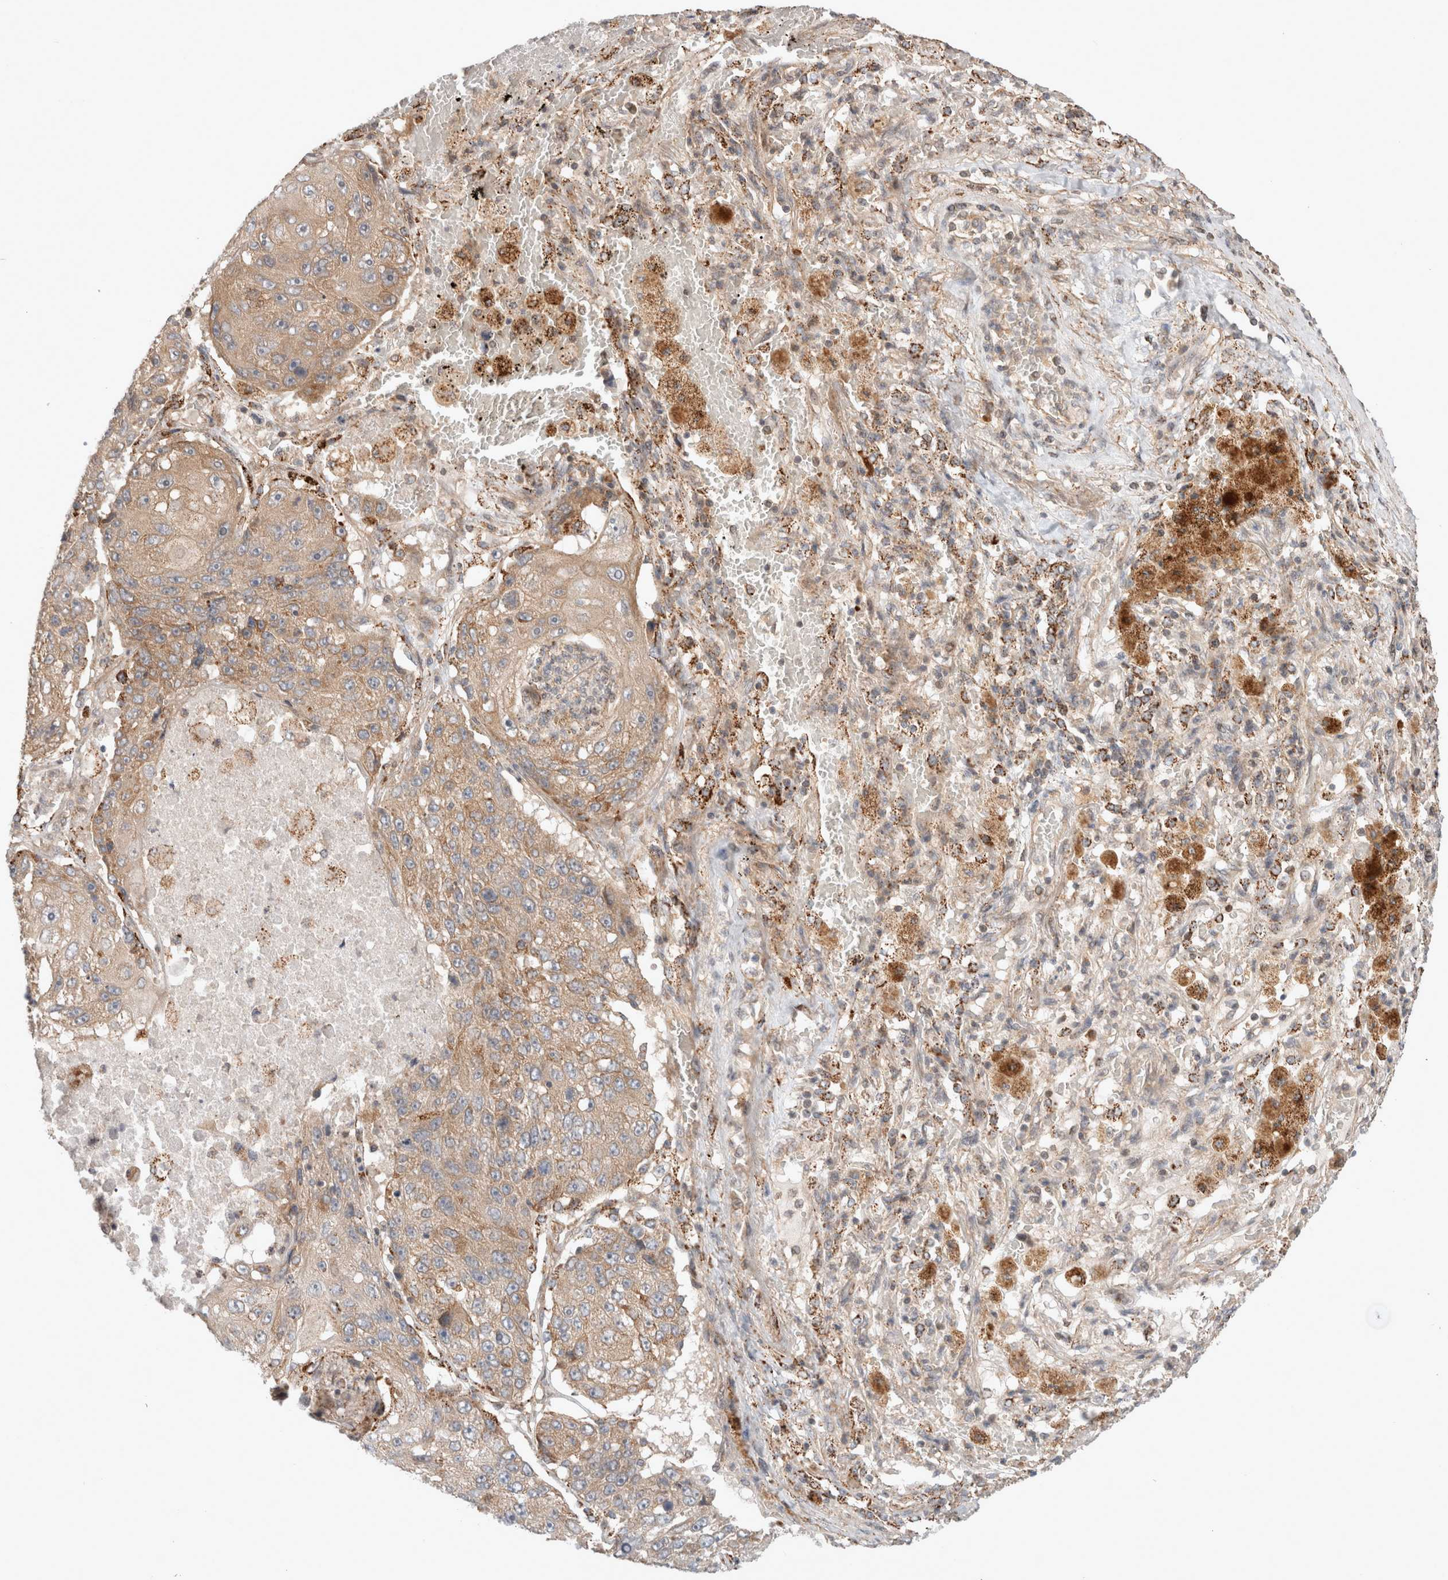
{"staining": {"intensity": "weak", "quantity": ">75%", "location": "cytoplasmic/membranous"}, "tissue": "lung cancer", "cell_type": "Tumor cells", "image_type": "cancer", "snomed": [{"axis": "morphology", "description": "Squamous cell carcinoma, NOS"}, {"axis": "topography", "description": "Lung"}], "caption": "The photomicrograph reveals a brown stain indicating the presence of a protein in the cytoplasmic/membranous of tumor cells in lung cancer (squamous cell carcinoma).", "gene": "HROB", "patient": {"sex": "male", "age": 61}}